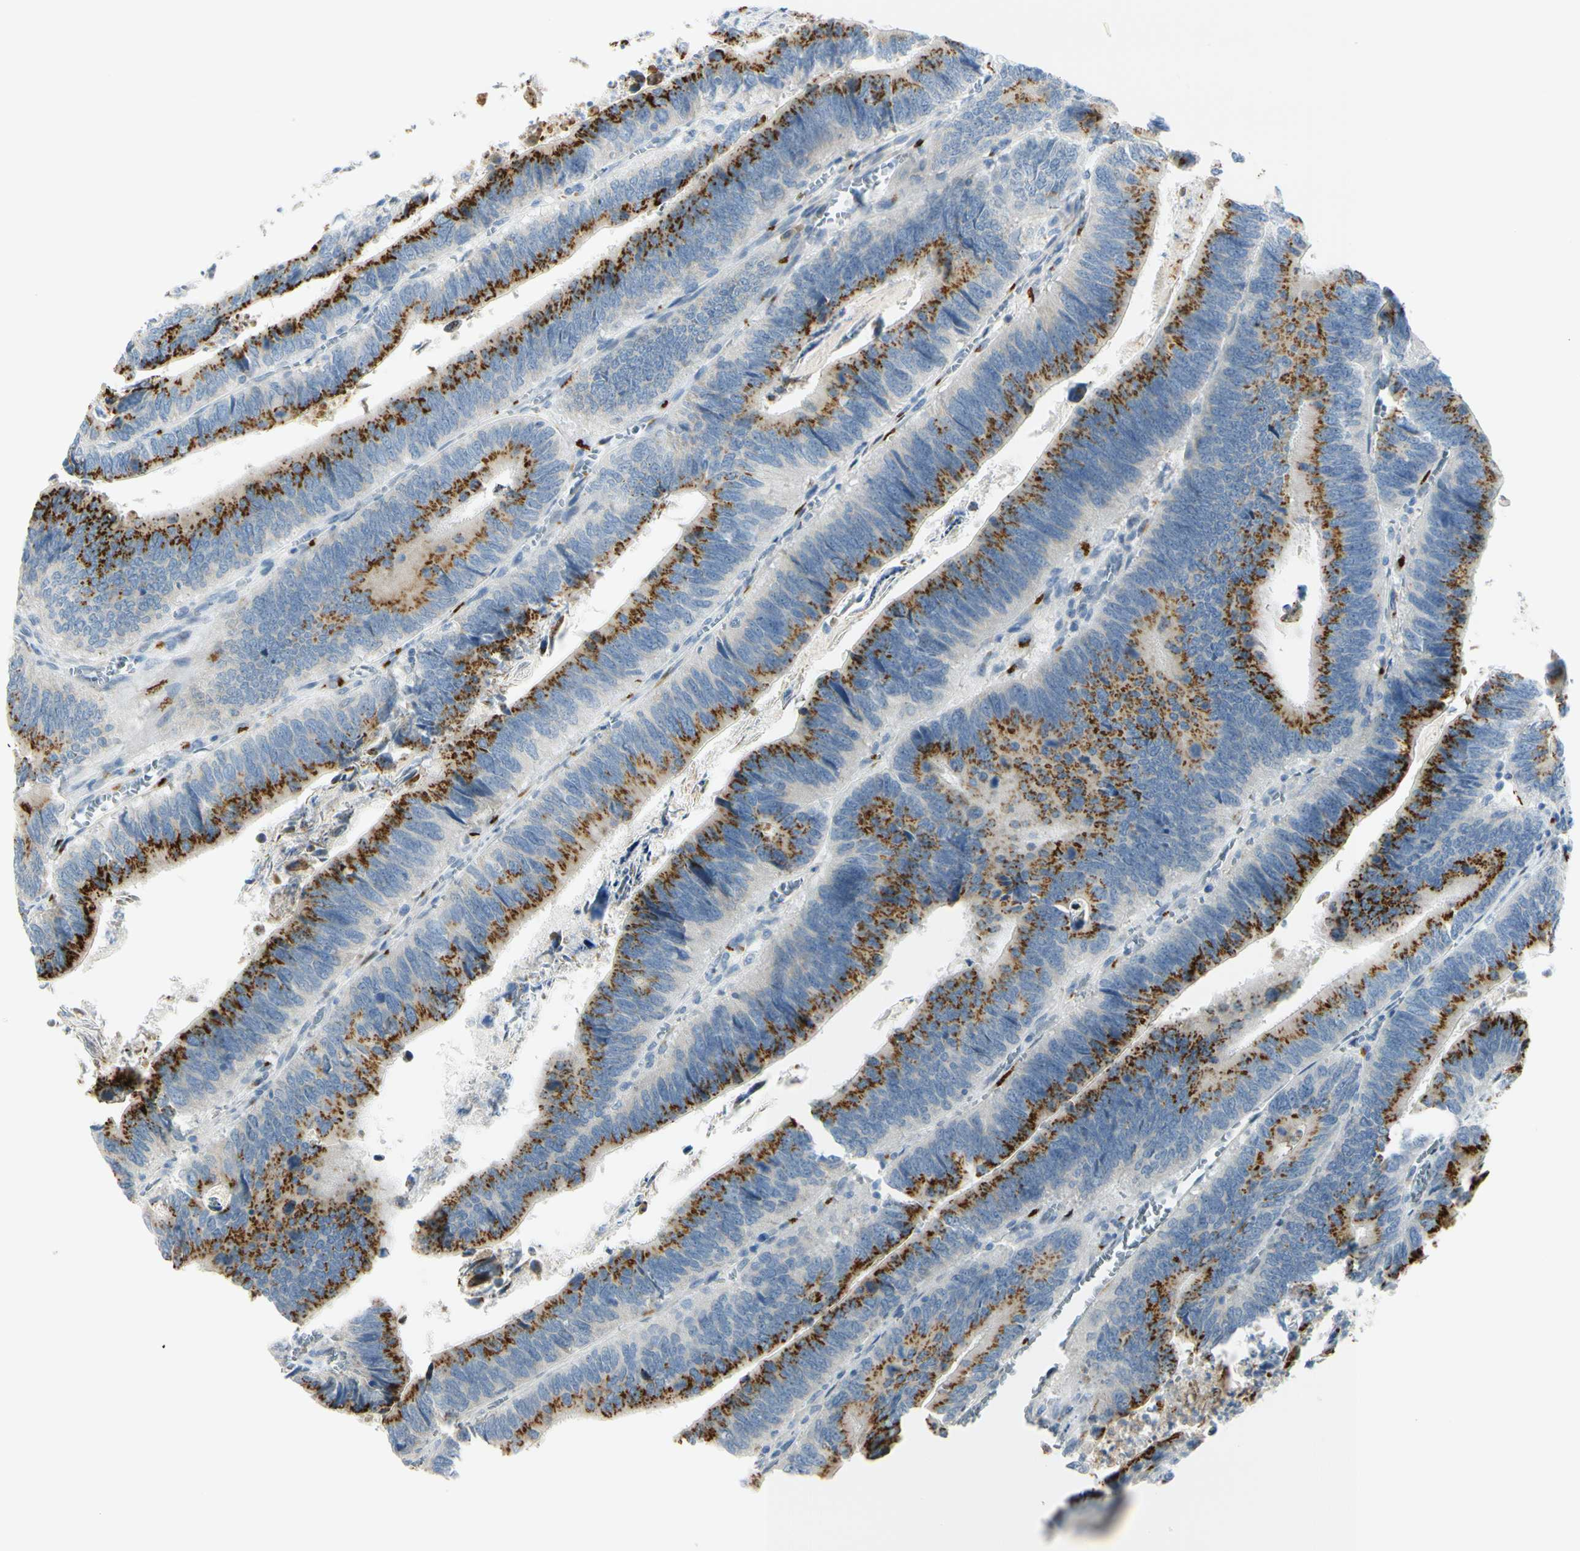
{"staining": {"intensity": "strong", "quantity": ">75%", "location": "cytoplasmic/membranous"}, "tissue": "colorectal cancer", "cell_type": "Tumor cells", "image_type": "cancer", "snomed": [{"axis": "morphology", "description": "Adenocarcinoma, NOS"}, {"axis": "topography", "description": "Colon"}], "caption": "IHC photomicrograph of neoplastic tissue: human adenocarcinoma (colorectal) stained using IHC reveals high levels of strong protein expression localized specifically in the cytoplasmic/membranous of tumor cells, appearing as a cytoplasmic/membranous brown color.", "gene": "GALNT5", "patient": {"sex": "male", "age": 72}}